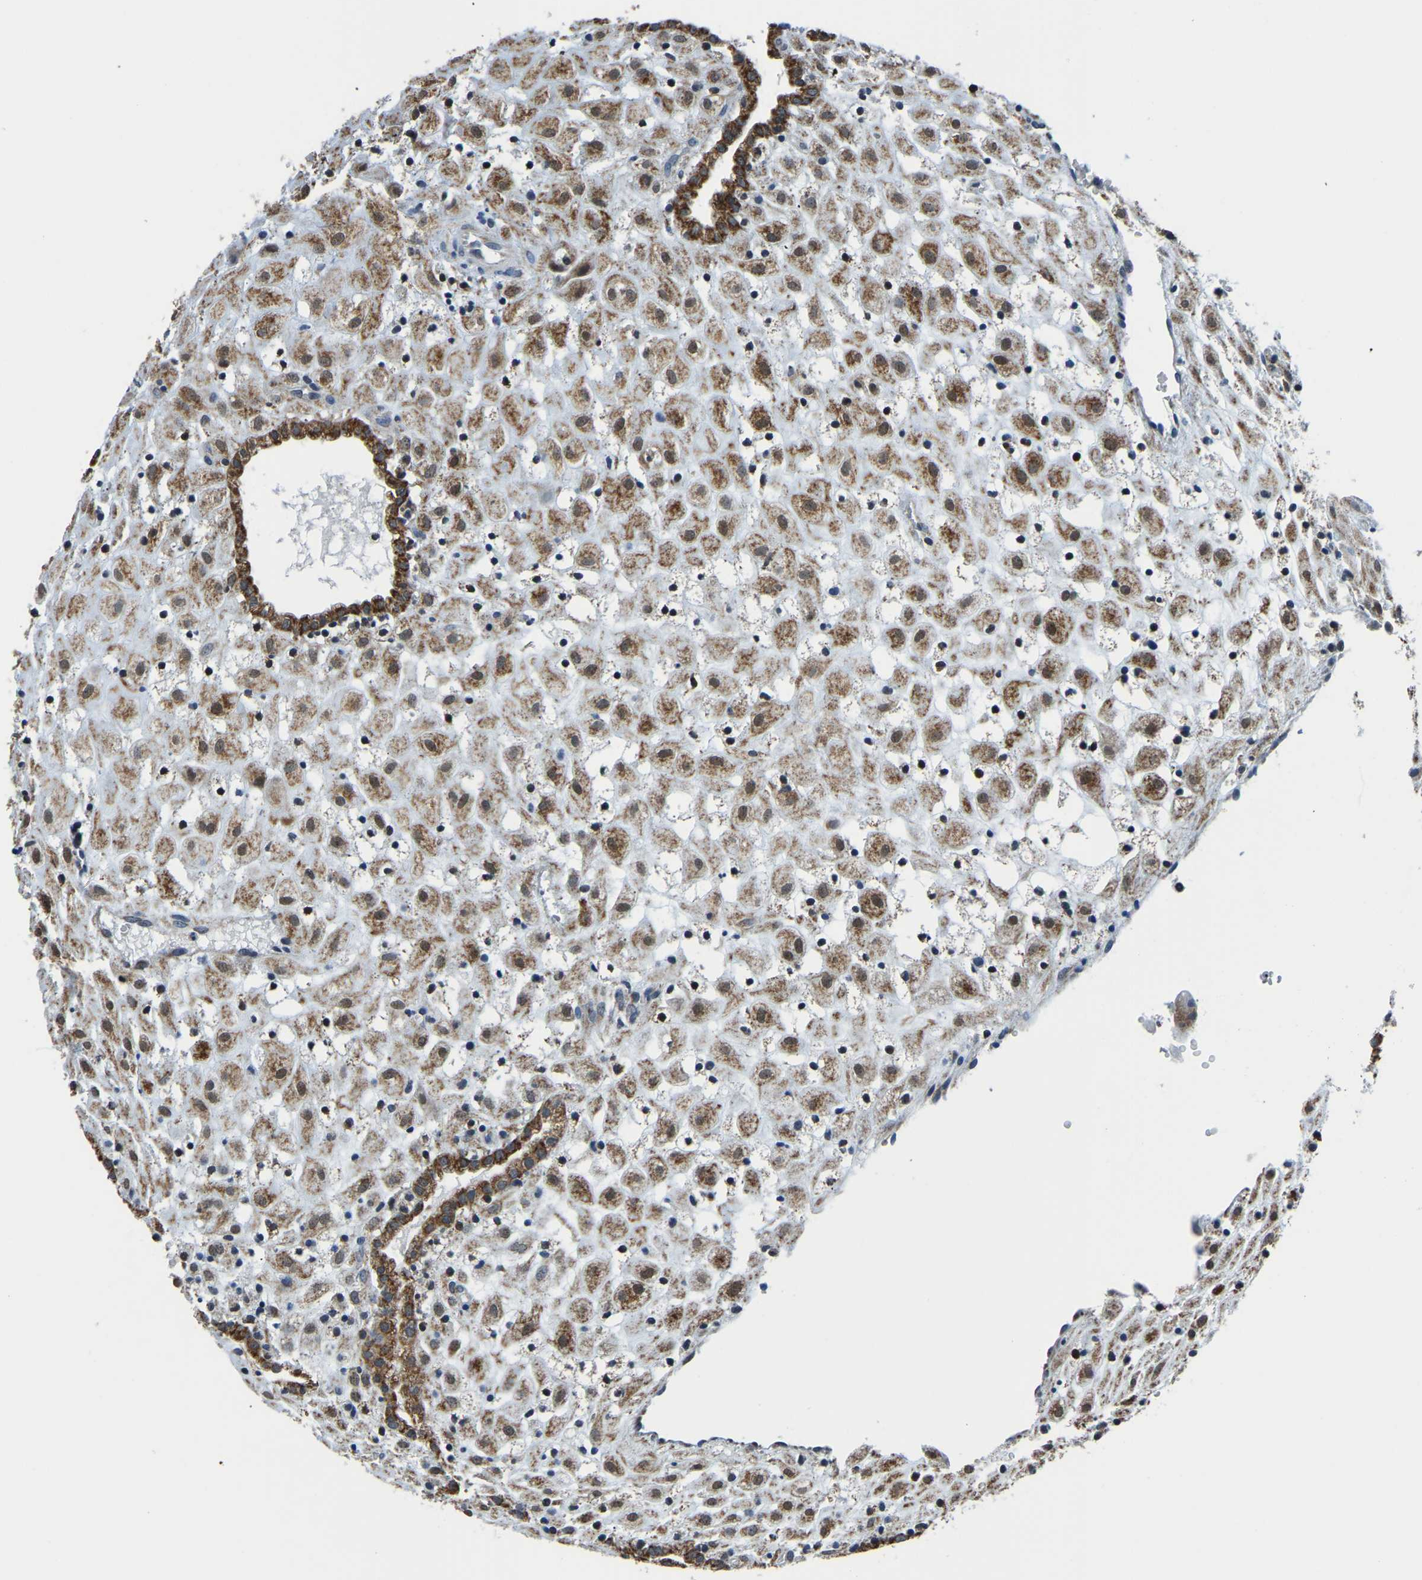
{"staining": {"intensity": "moderate", "quantity": ">75%", "location": "cytoplasmic/membranous"}, "tissue": "placenta", "cell_type": "Decidual cells", "image_type": "normal", "snomed": [{"axis": "morphology", "description": "Normal tissue, NOS"}, {"axis": "topography", "description": "Placenta"}], "caption": "Moderate cytoplasmic/membranous staining for a protein is identified in about >75% of decidual cells of benign placenta using immunohistochemistry.", "gene": "BNIP3L", "patient": {"sex": "female", "age": 18}}